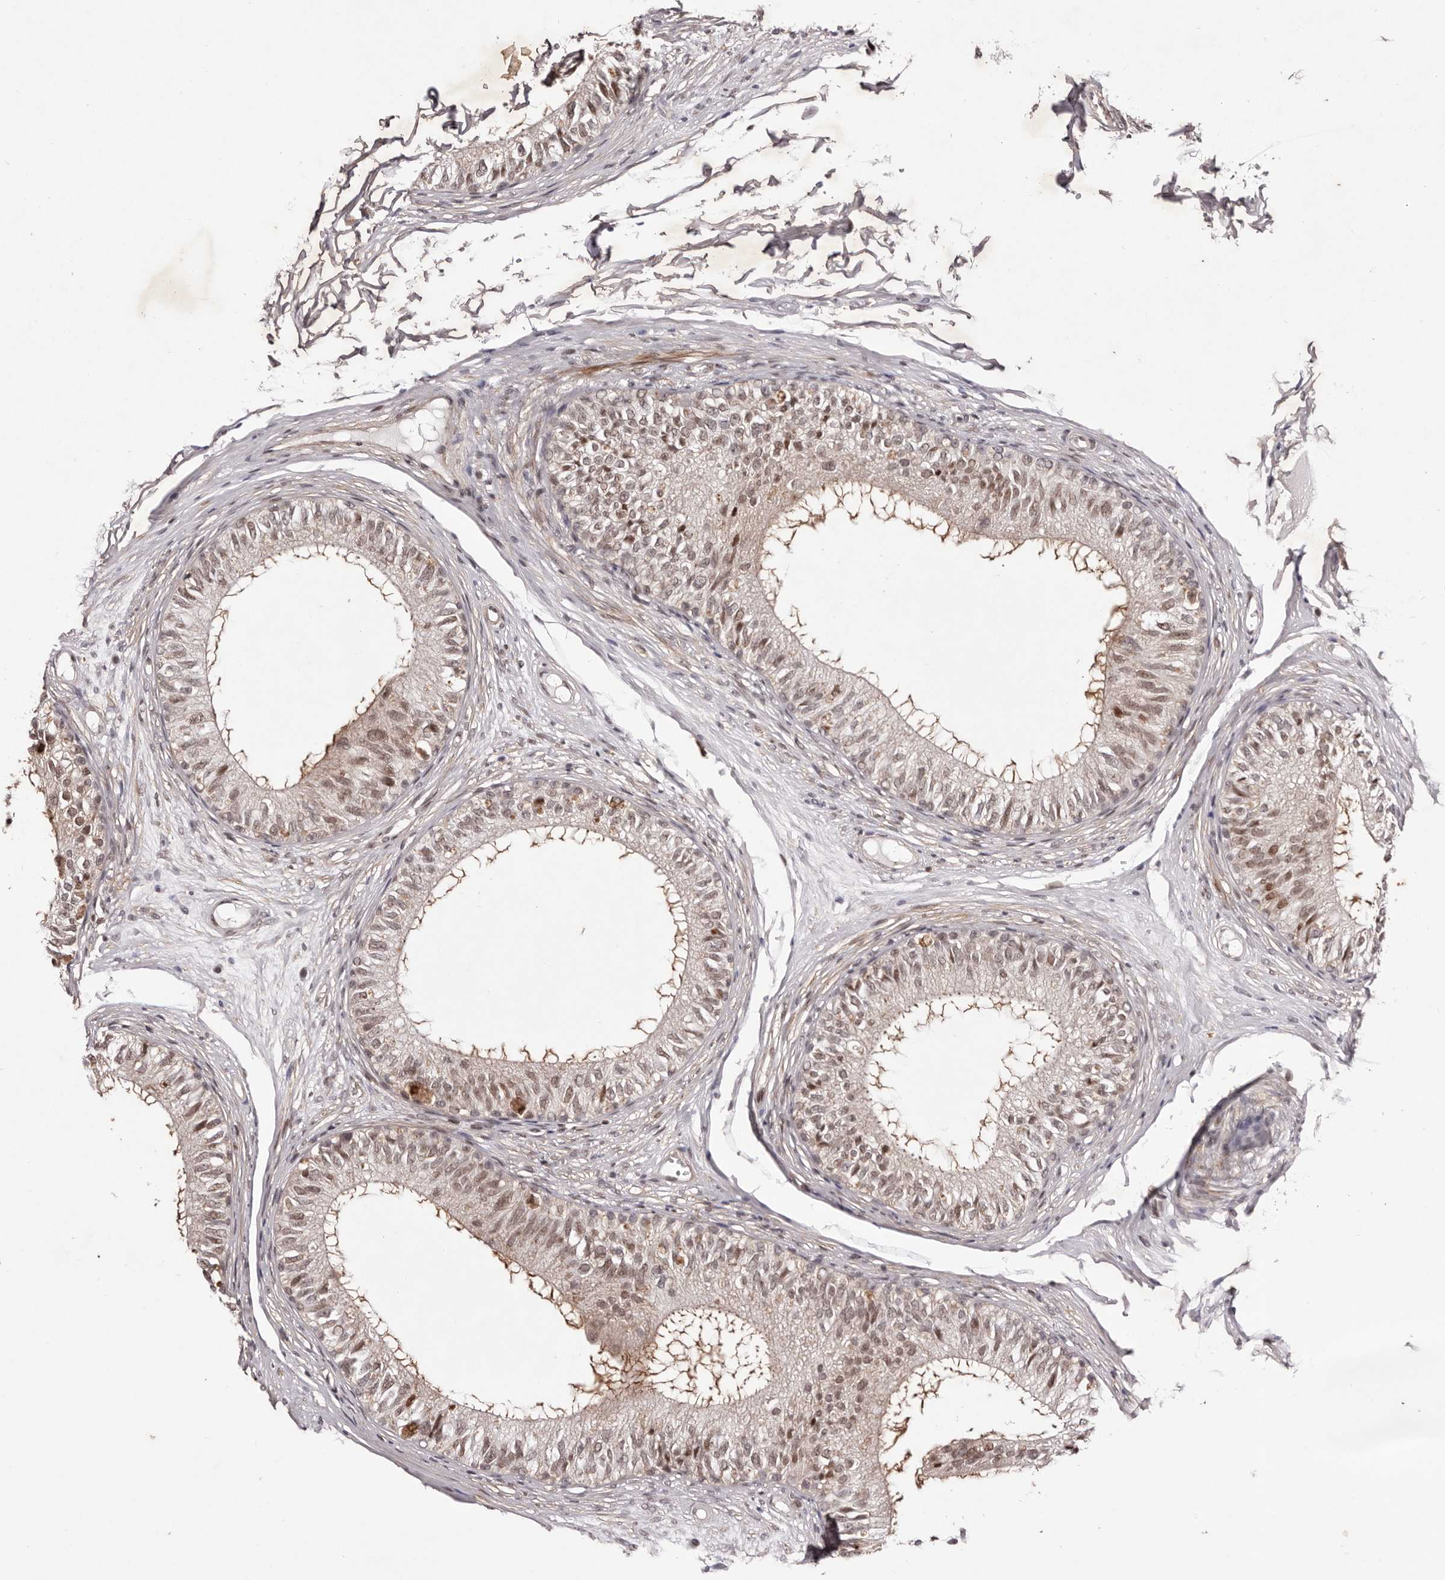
{"staining": {"intensity": "moderate", "quantity": ">75%", "location": "nuclear"}, "tissue": "epididymis", "cell_type": "Glandular cells", "image_type": "normal", "snomed": [{"axis": "morphology", "description": "Normal tissue, NOS"}, {"axis": "morphology", "description": "Seminoma in situ"}, {"axis": "topography", "description": "Testis"}, {"axis": "topography", "description": "Epididymis"}], "caption": "IHC image of normal epididymis stained for a protein (brown), which exhibits medium levels of moderate nuclear expression in approximately >75% of glandular cells.", "gene": "FBXO5", "patient": {"sex": "male", "age": 28}}